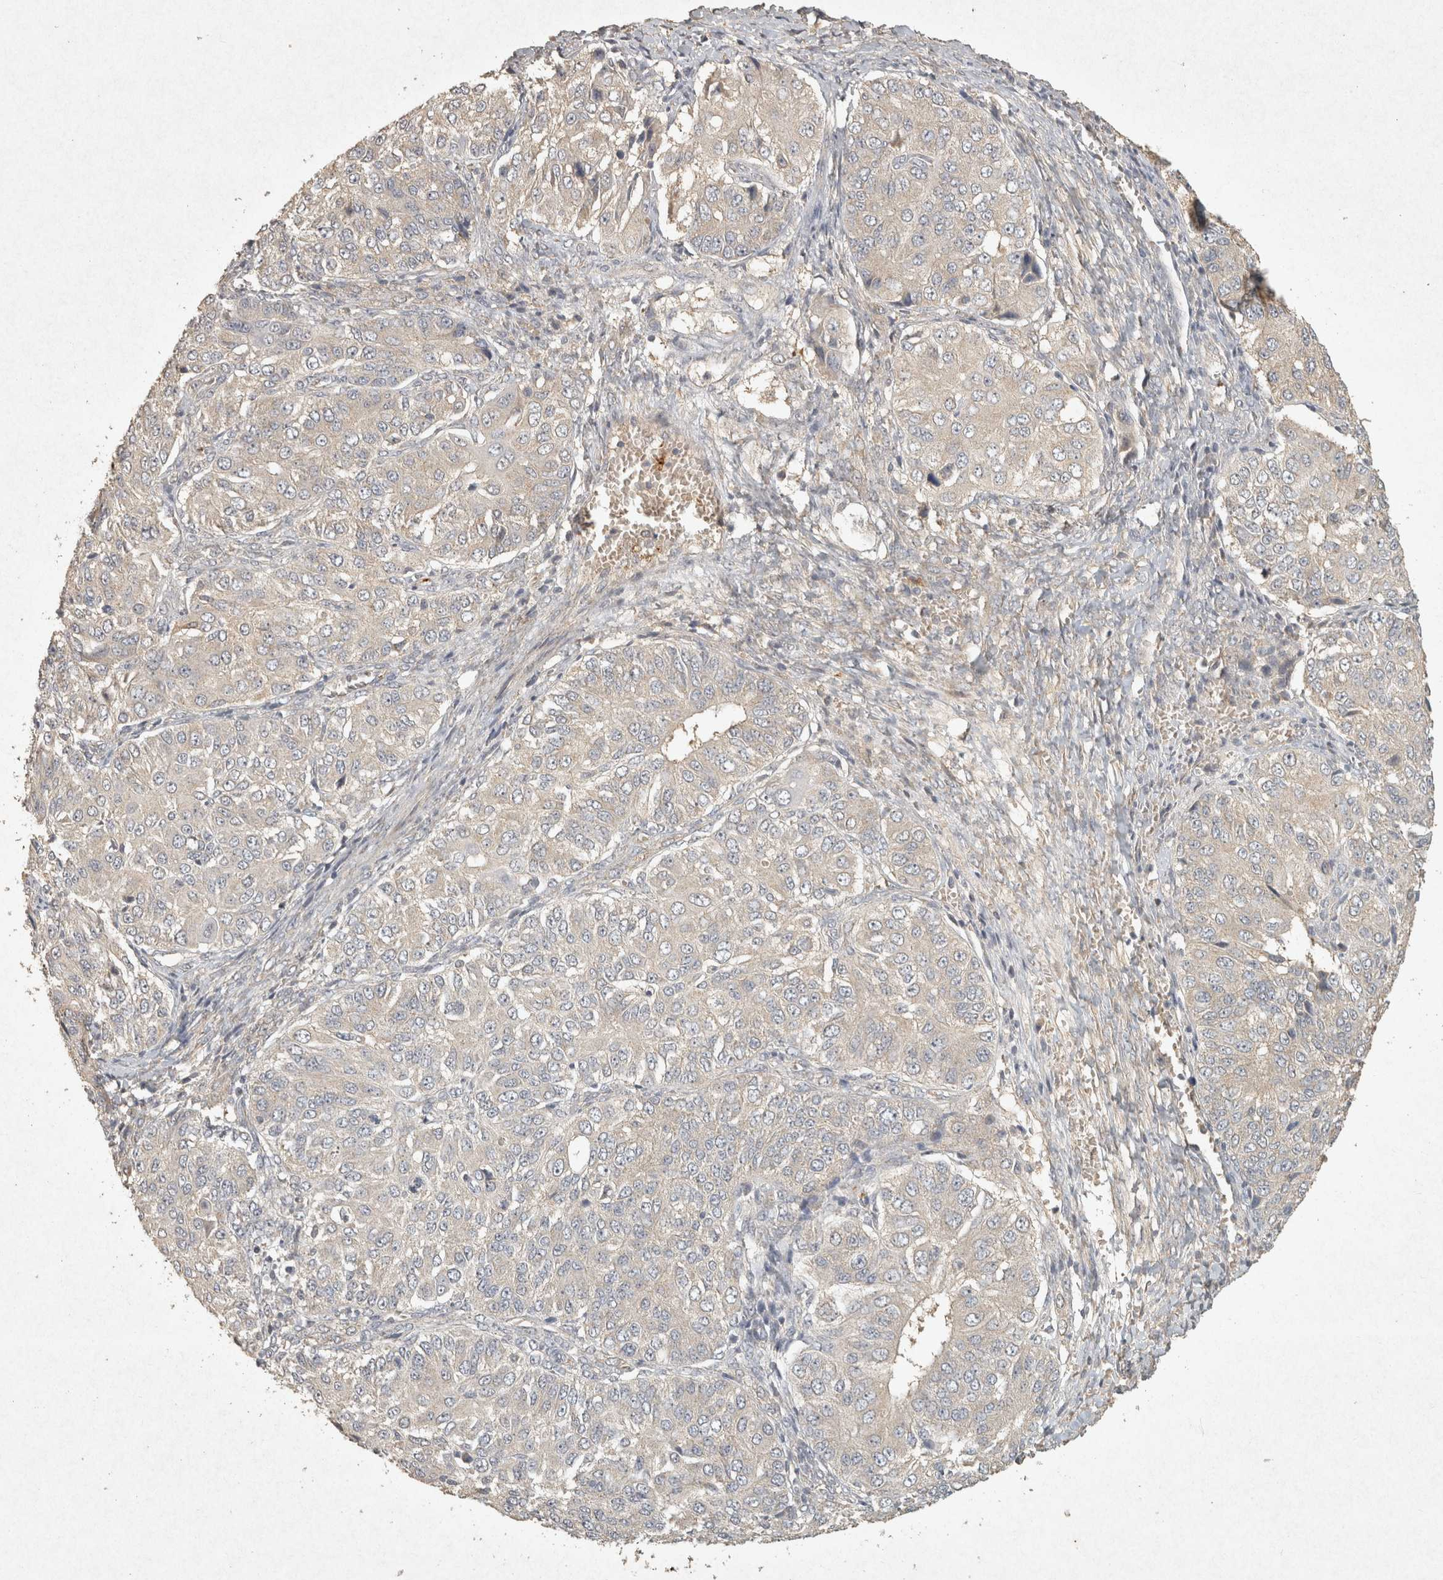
{"staining": {"intensity": "negative", "quantity": "none", "location": "none"}, "tissue": "ovarian cancer", "cell_type": "Tumor cells", "image_type": "cancer", "snomed": [{"axis": "morphology", "description": "Carcinoma, endometroid"}, {"axis": "topography", "description": "Ovary"}], "caption": "Ovarian cancer (endometroid carcinoma) was stained to show a protein in brown. There is no significant staining in tumor cells.", "gene": "OSTN", "patient": {"sex": "female", "age": 51}}